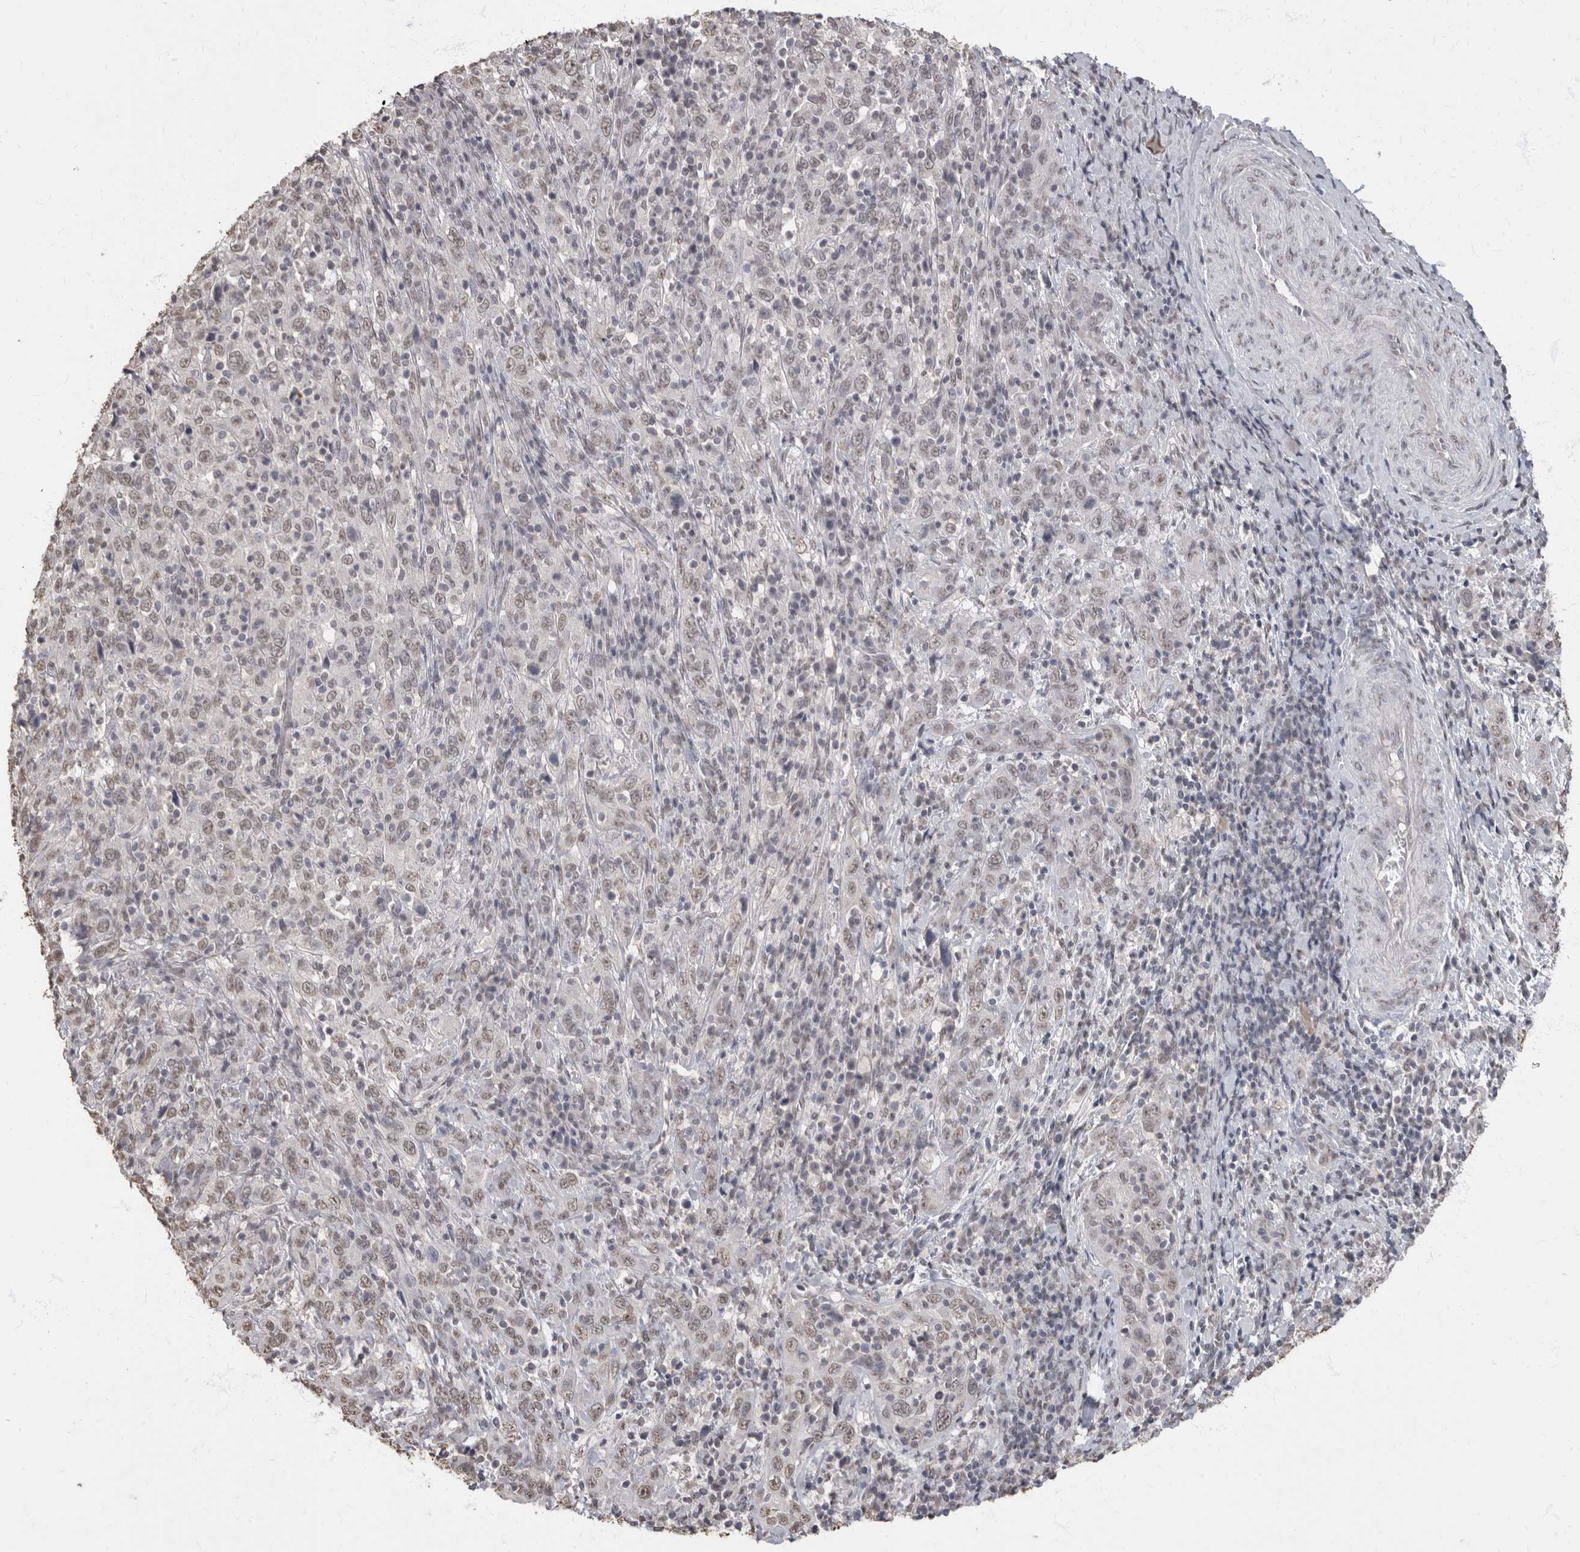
{"staining": {"intensity": "weak", "quantity": "25%-75%", "location": "nuclear"}, "tissue": "cervical cancer", "cell_type": "Tumor cells", "image_type": "cancer", "snomed": [{"axis": "morphology", "description": "Squamous cell carcinoma, NOS"}, {"axis": "topography", "description": "Cervix"}], "caption": "Immunohistochemical staining of squamous cell carcinoma (cervical) shows weak nuclear protein positivity in approximately 25%-75% of tumor cells. (brown staining indicates protein expression, while blue staining denotes nuclei).", "gene": "NBL1", "patient": {"sex": "female", "age": 46}}